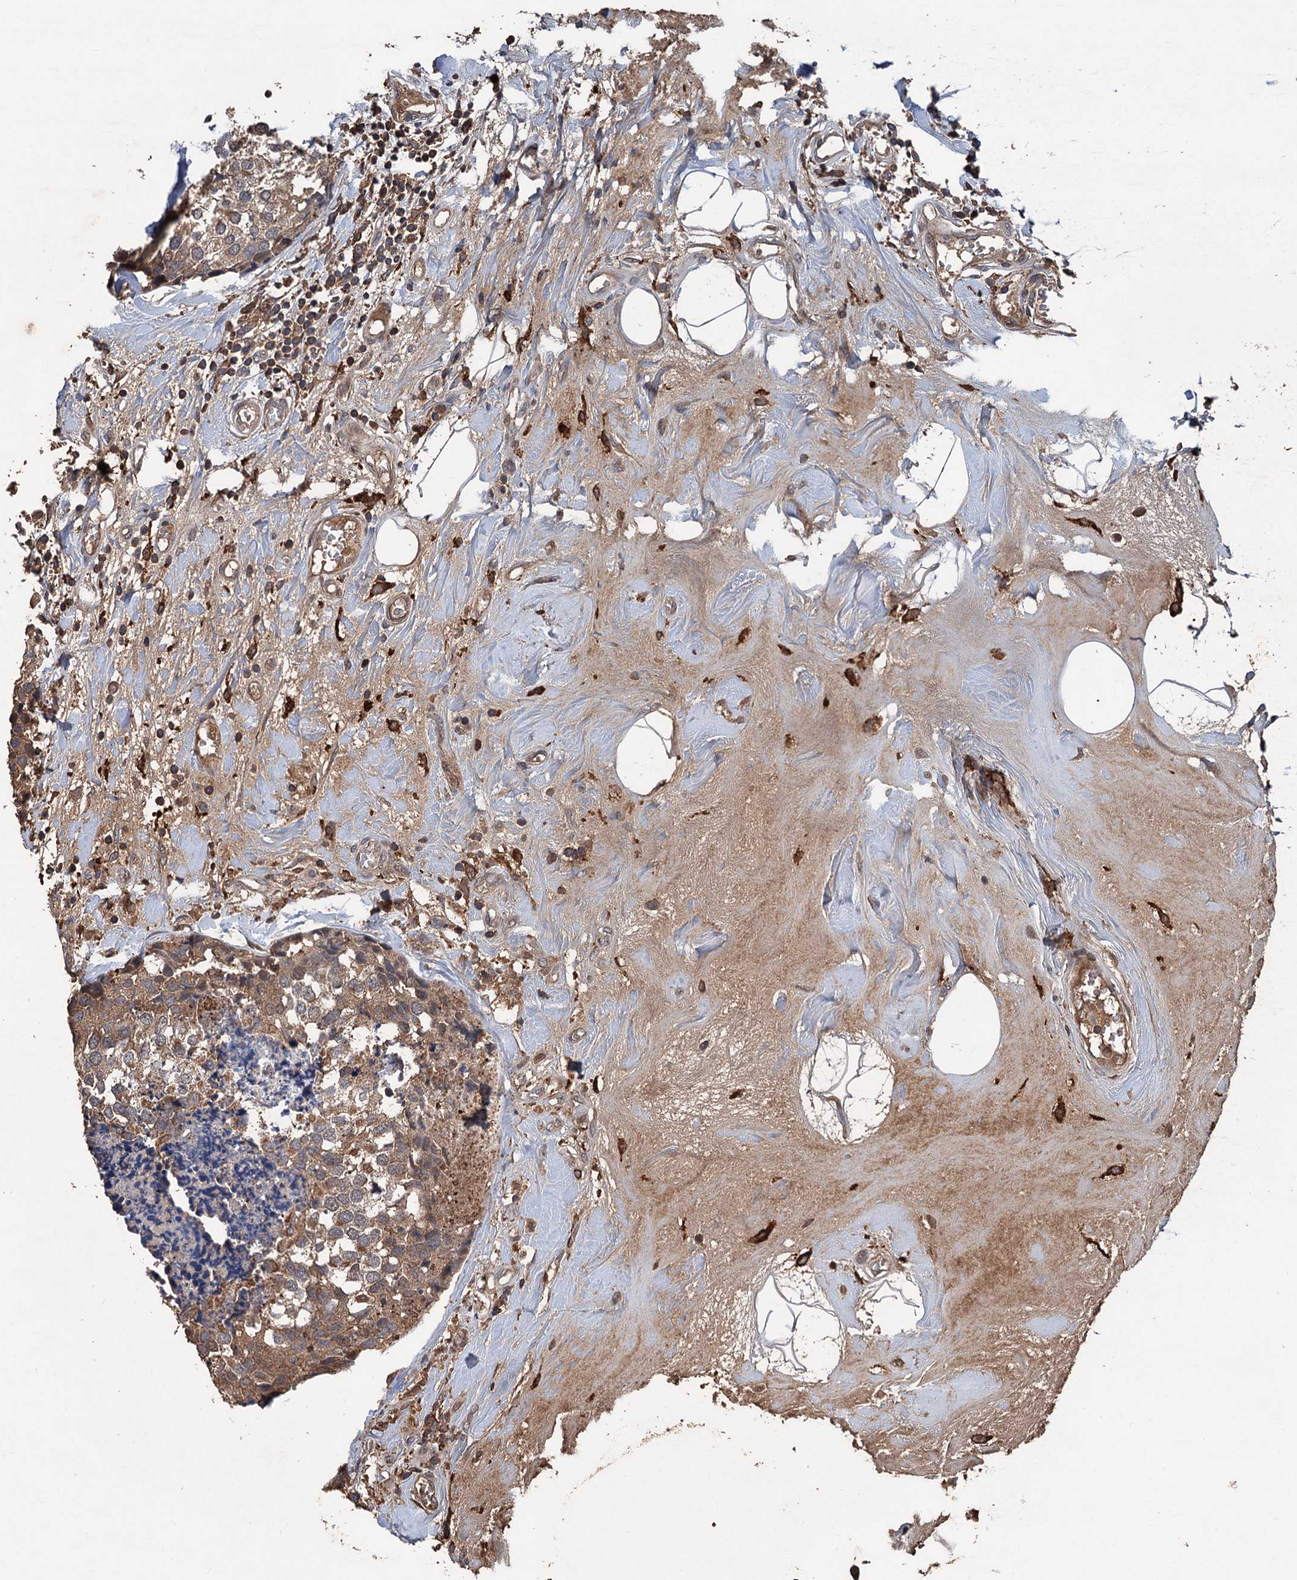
{"staining": {"intensity": "moderate", "quantity": ">75%", "location": "cytoplasmic/membranous"}, "tissue": "breast cancer", "cell_type": "Tumor cells", "image_type": "cancer", "snomed": [{"axis": "morphology", "description": "Lobular carcinoma"}, {"axis": "topography", "description": "Breast"}], "caption": "Brown immunohistochemical staining in breast lobular carcinoma displays moderate cytoplasmic/membranous staining in about >75% of tumor cells. The staining was performed using DAB to visualize the protein expression in brown, while the nuclei were stained in blue with hematoxylin (Magnification: 20x).", "gene": "ZNF438", "patient": {"sex": "female", "age": 59}}